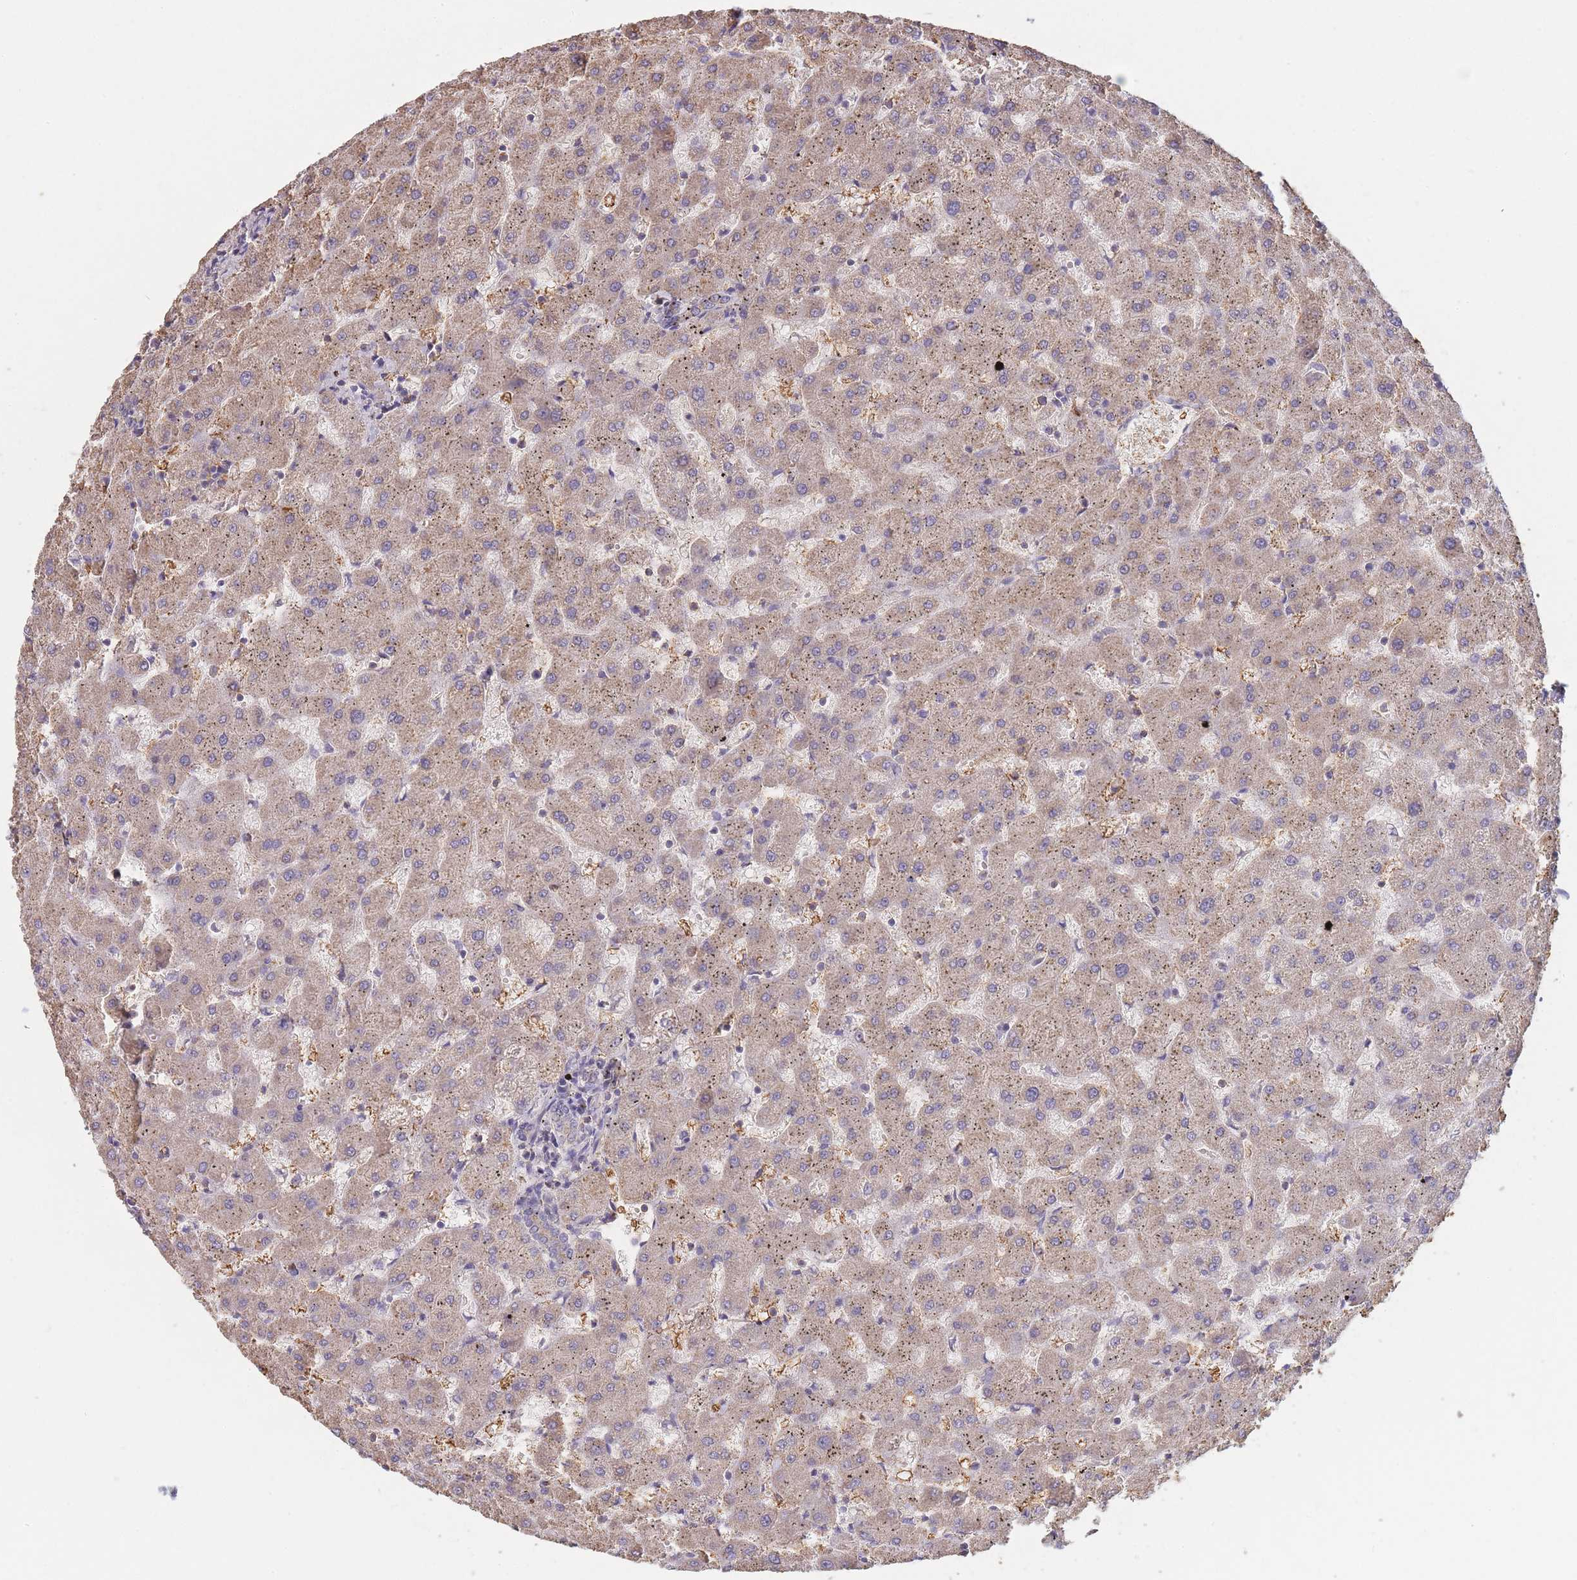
{"staining": {"intensity": "weak", "quantity": "25%-75%", "location": "cytoplasmic/membranous"}, "tissue": "liver", "cell_type": "Cholangiocytes", "image_type": "normal", "snomed": [{"axis": "morphology", "description": "Normal tissue, NOS"}, {"axis": "topography", "description": "Liver"}], "caption": "A histopathology image of liver stained for a protein shows weak cytoplasmic/membranous brown staining in cholangiocytes.", "gene": "METRN", "patient": {"sex": "female", "age": 63}}